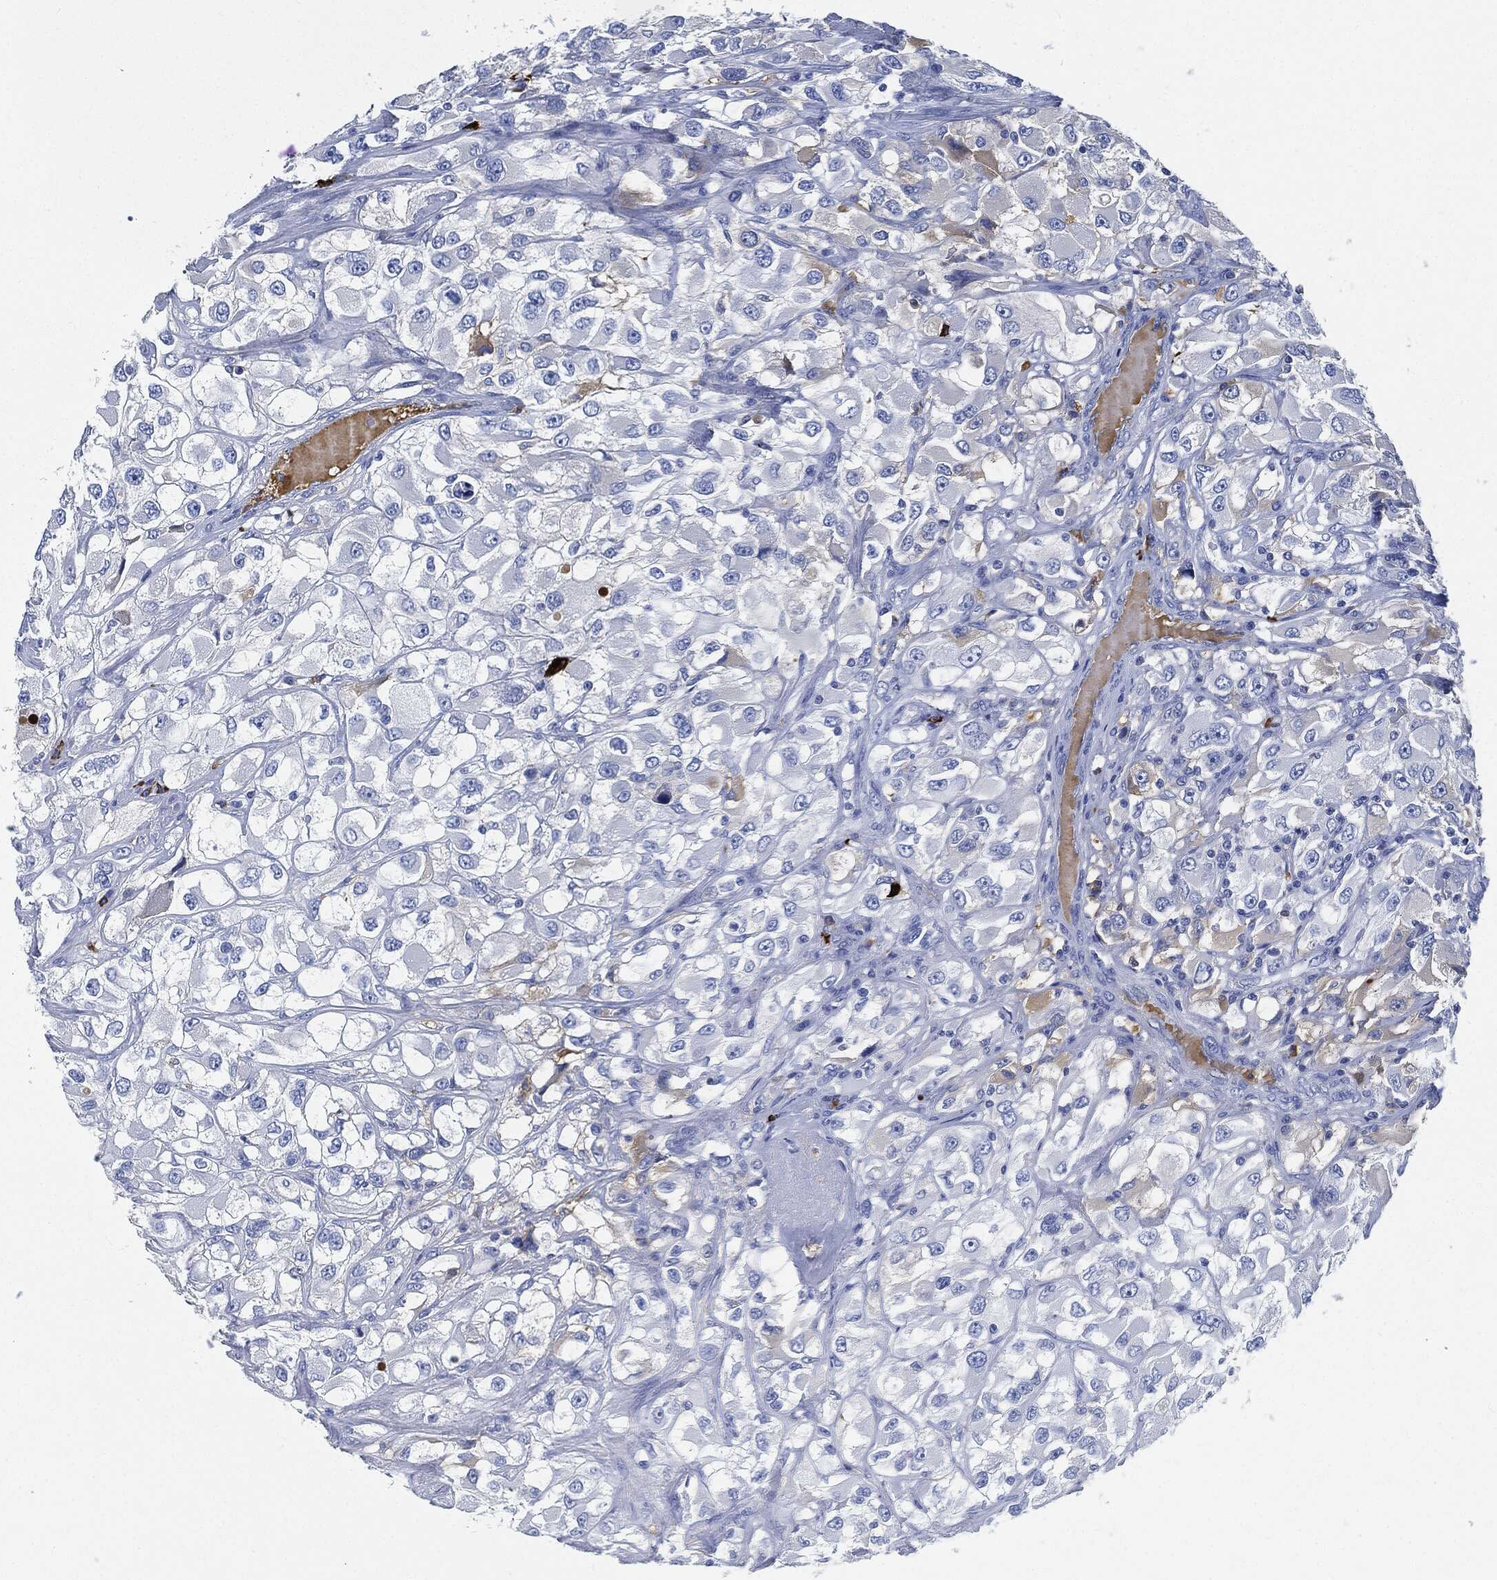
{"staining": {"intensity": "weak", "quantity": "25%-75%", "location": "cytoplasmic/membranous"}, "tissue": "renal cancer", "cell_type": "Tumor cells", "image_type": "cancer", "snomed": [{"axis": "morphology", "description": "Adenocarcinoma, NOS"}, {"axis": "topography", "description": "Kidney"}], "caption": "Weak cytoplasmic/membranous protein expression is appreciated in approximately 25%-75% of tumor cells in renal cancer.", "gene": "IGLV6-57", "patient": {"sex": "female", "age": 52}}